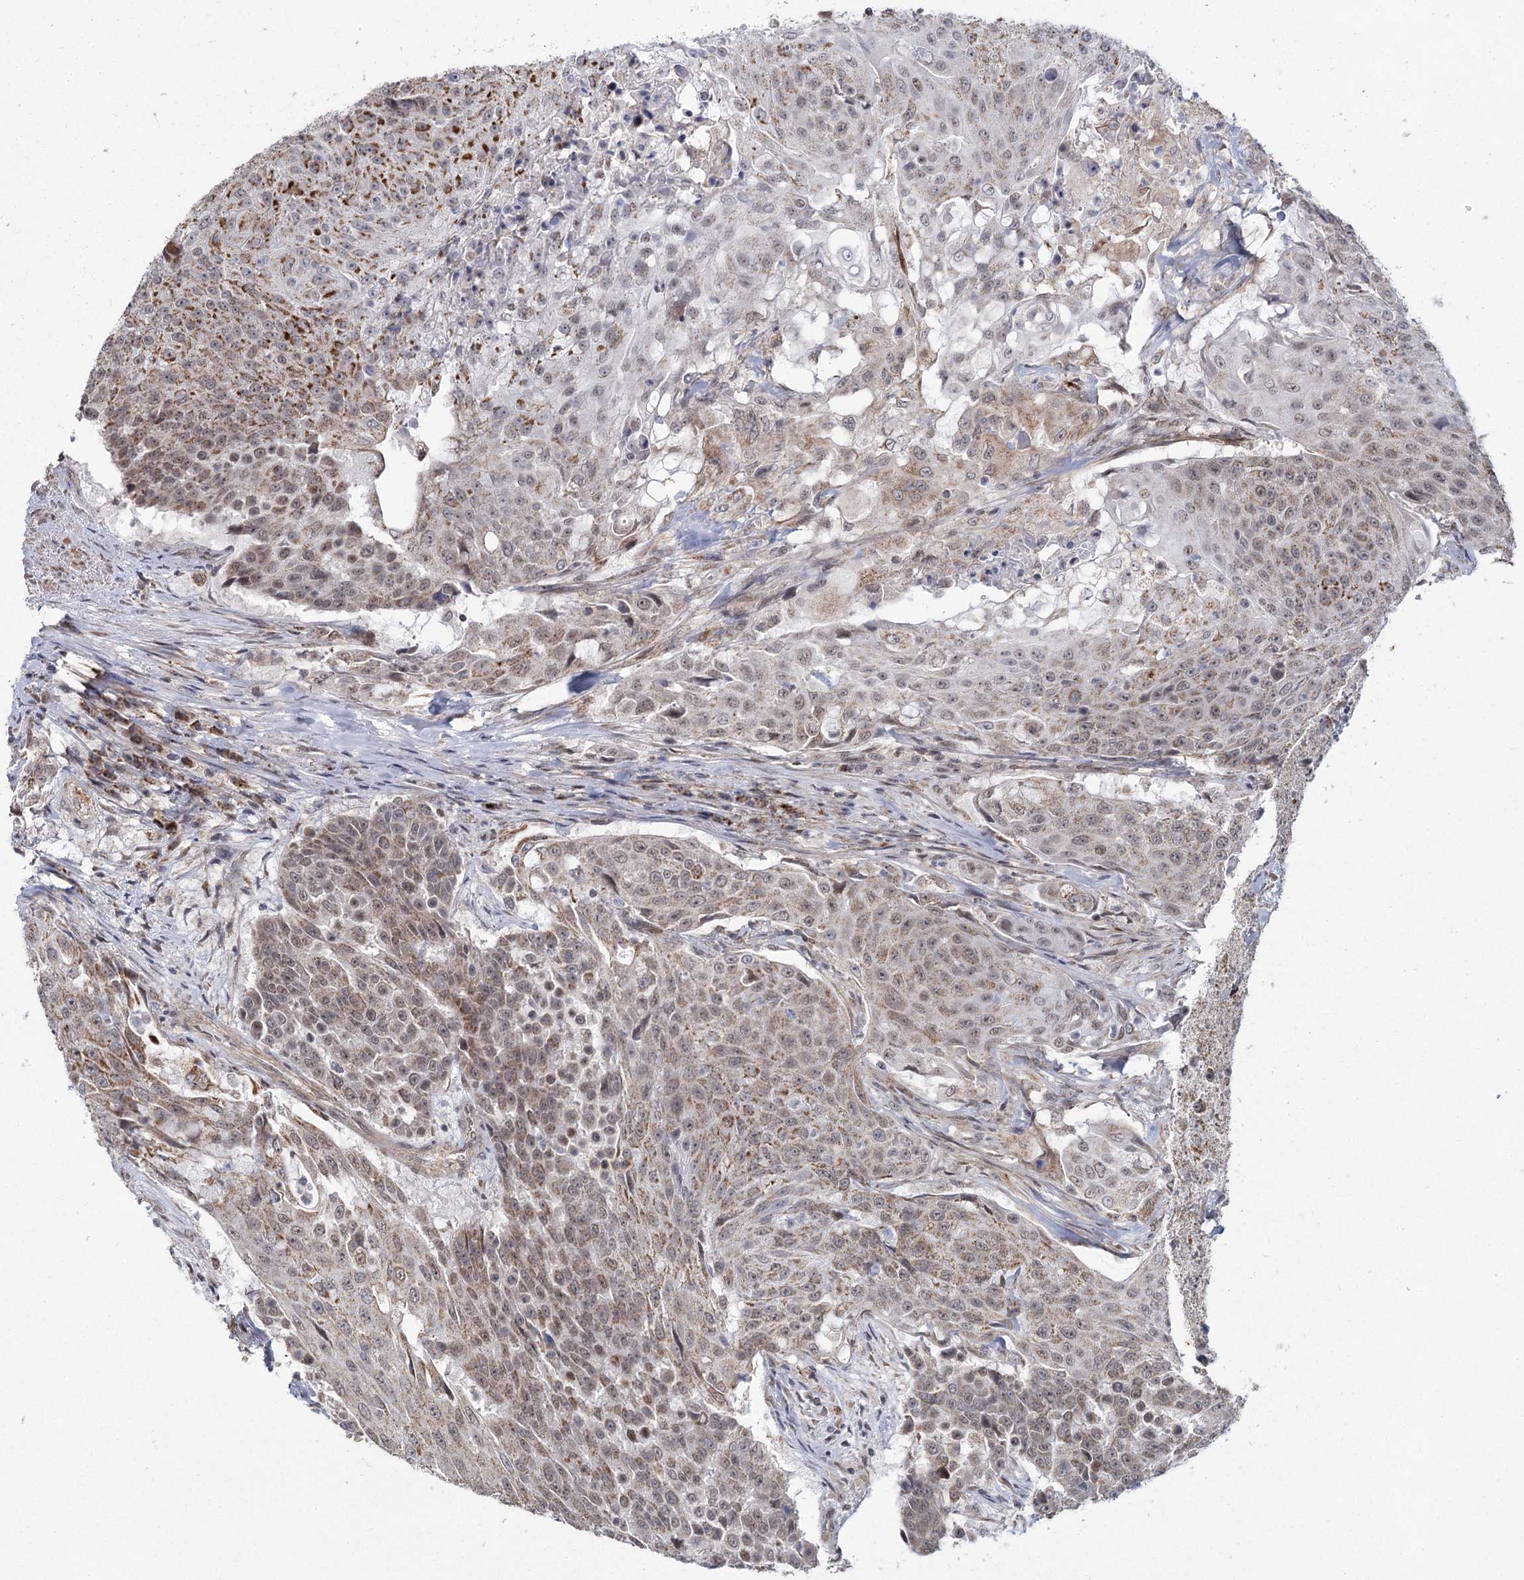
{"staining": {"intensity": "weak", "quantity": "25%-75%", "location": "cytoplasmic/membranous"}, "tissue": "urothelial cancer", "cell_type": "Tumor cells", "image_type": "cancer", "snomed": [{"axis": "morphology", "description": "Urothelial carcinoma, High grade"}, {"axis": "topography", "description": "Urinary bladder"}], "caption": "Protein staining displays weak cytoplasmic/membranous expression in approximately 25%-75% of tumor cells in urothelial carcinoma (high-grade). (Brightfield microscopy of DAB IHC at high magnification).", "gene": "ZCCHC24", "patient": {"sex": "female", "age": 63}}